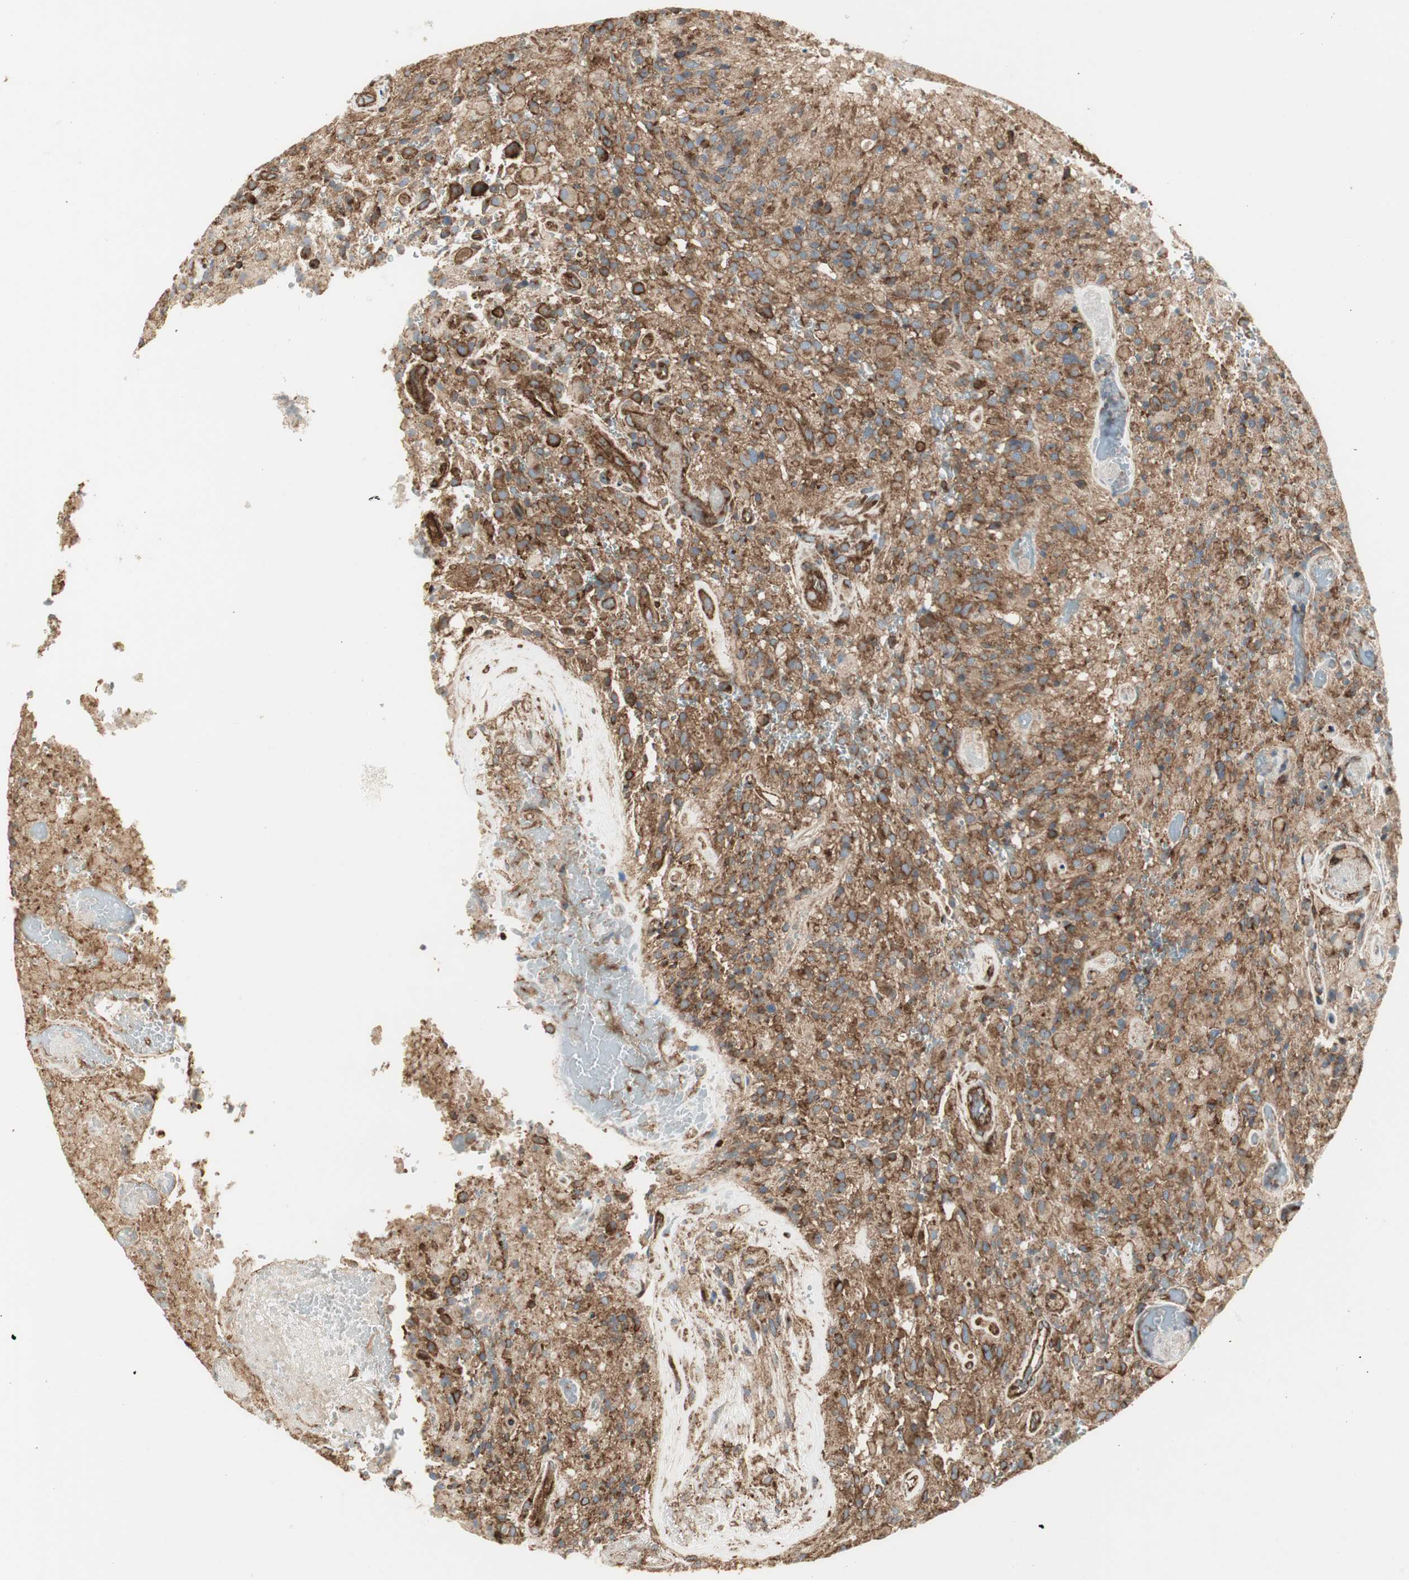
{"staining": {"intensity": "strong", "quantity": ">75%", "location": "cytoplasmic/membranous"}, "tissue": "glioma", "cell_type": "Tumor cells", "image_type": "cancer", "snomed": [{"axis": "morphology", "description": "Glioma, malignant, High grade"}, {"axis": "topography", "description": "Brain"}], "caption": "A high amount of strong cytoplasmic/membranous staining is identified in approximately >75% of tumor cells in glioma tissue.", "gene": "H6PD", "patient": {"sex": "male", "age": 71}}